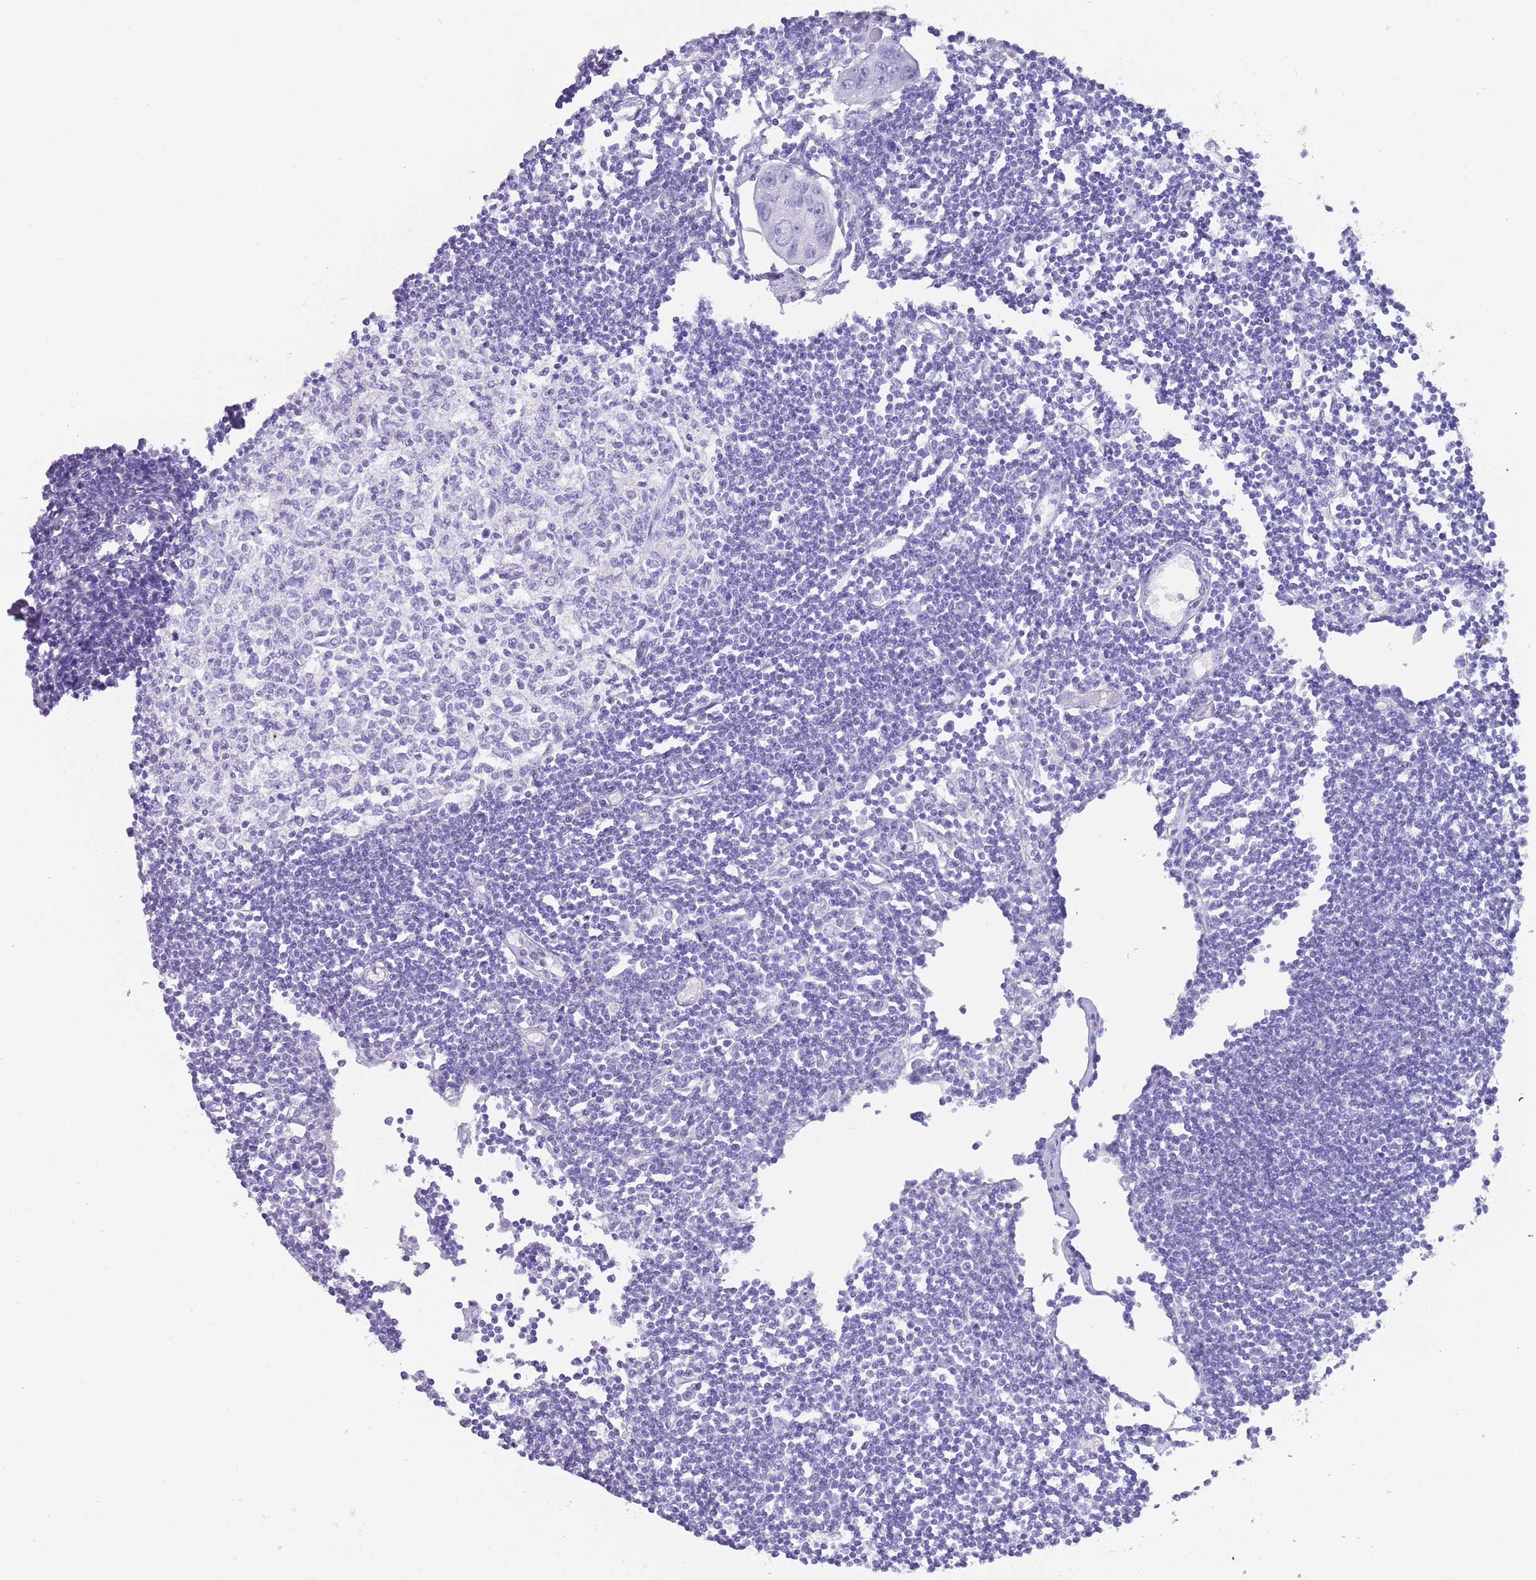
{"staining": {"intensity": "negative", "quantity": "none", "location": "none"}, "tissue": "lymph node", "cell_type": "Germinal center cells", "image_type": "normal", "snomed": [{"axis": "morphology", "description": "Normal tissue, NOS"}, {"axis": "topography", "description": "Lymph node"}], "caption": "An immunohistochemistry (IHC) photomicrograph of normal lymph node is shown. There is no staining in germinal center cells of lymph node.", "gene": "MYADML2", "patient": {"sex": "female", "age": 11}}